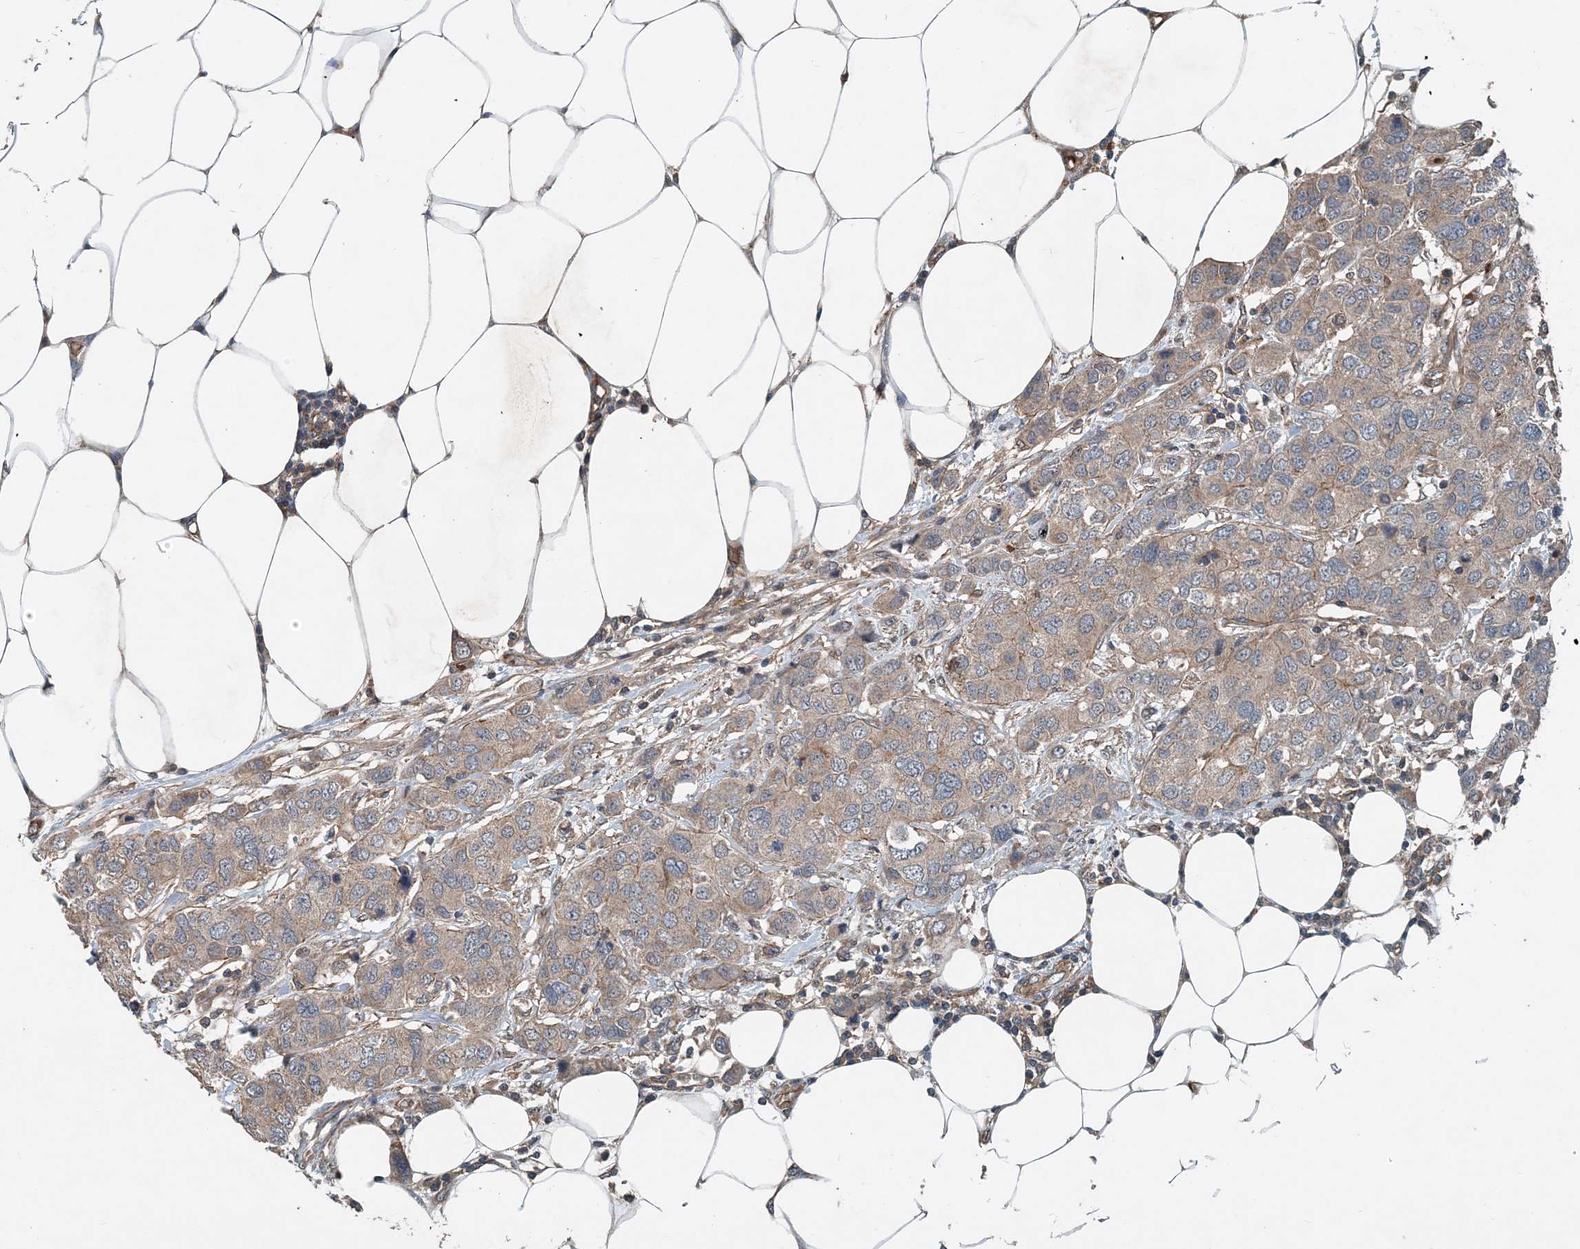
{"staining": {"intensity": "weak", "quantity": "25%-75%", "location": "cytoplasmic/membranous"}, "tissue": "breast cancer", "cell_type": "Tumor cells", "image_type": "cancer", "snomed": [{"axis": "morphology", "description": "Duct carcinoma"}, {"axis": "topography", "description": "Breast"}], "caption": "This histopathology image shows breast cancer stained with immunohistochemistry (IHC) to label a protein in brown. The cytoplasmic/membranous of tumor cells show weak positivity for the protein. Nuclei are counter-stained blue.", "gene": "SMPD3", "patient": {"sex": "female", "age": 50}}